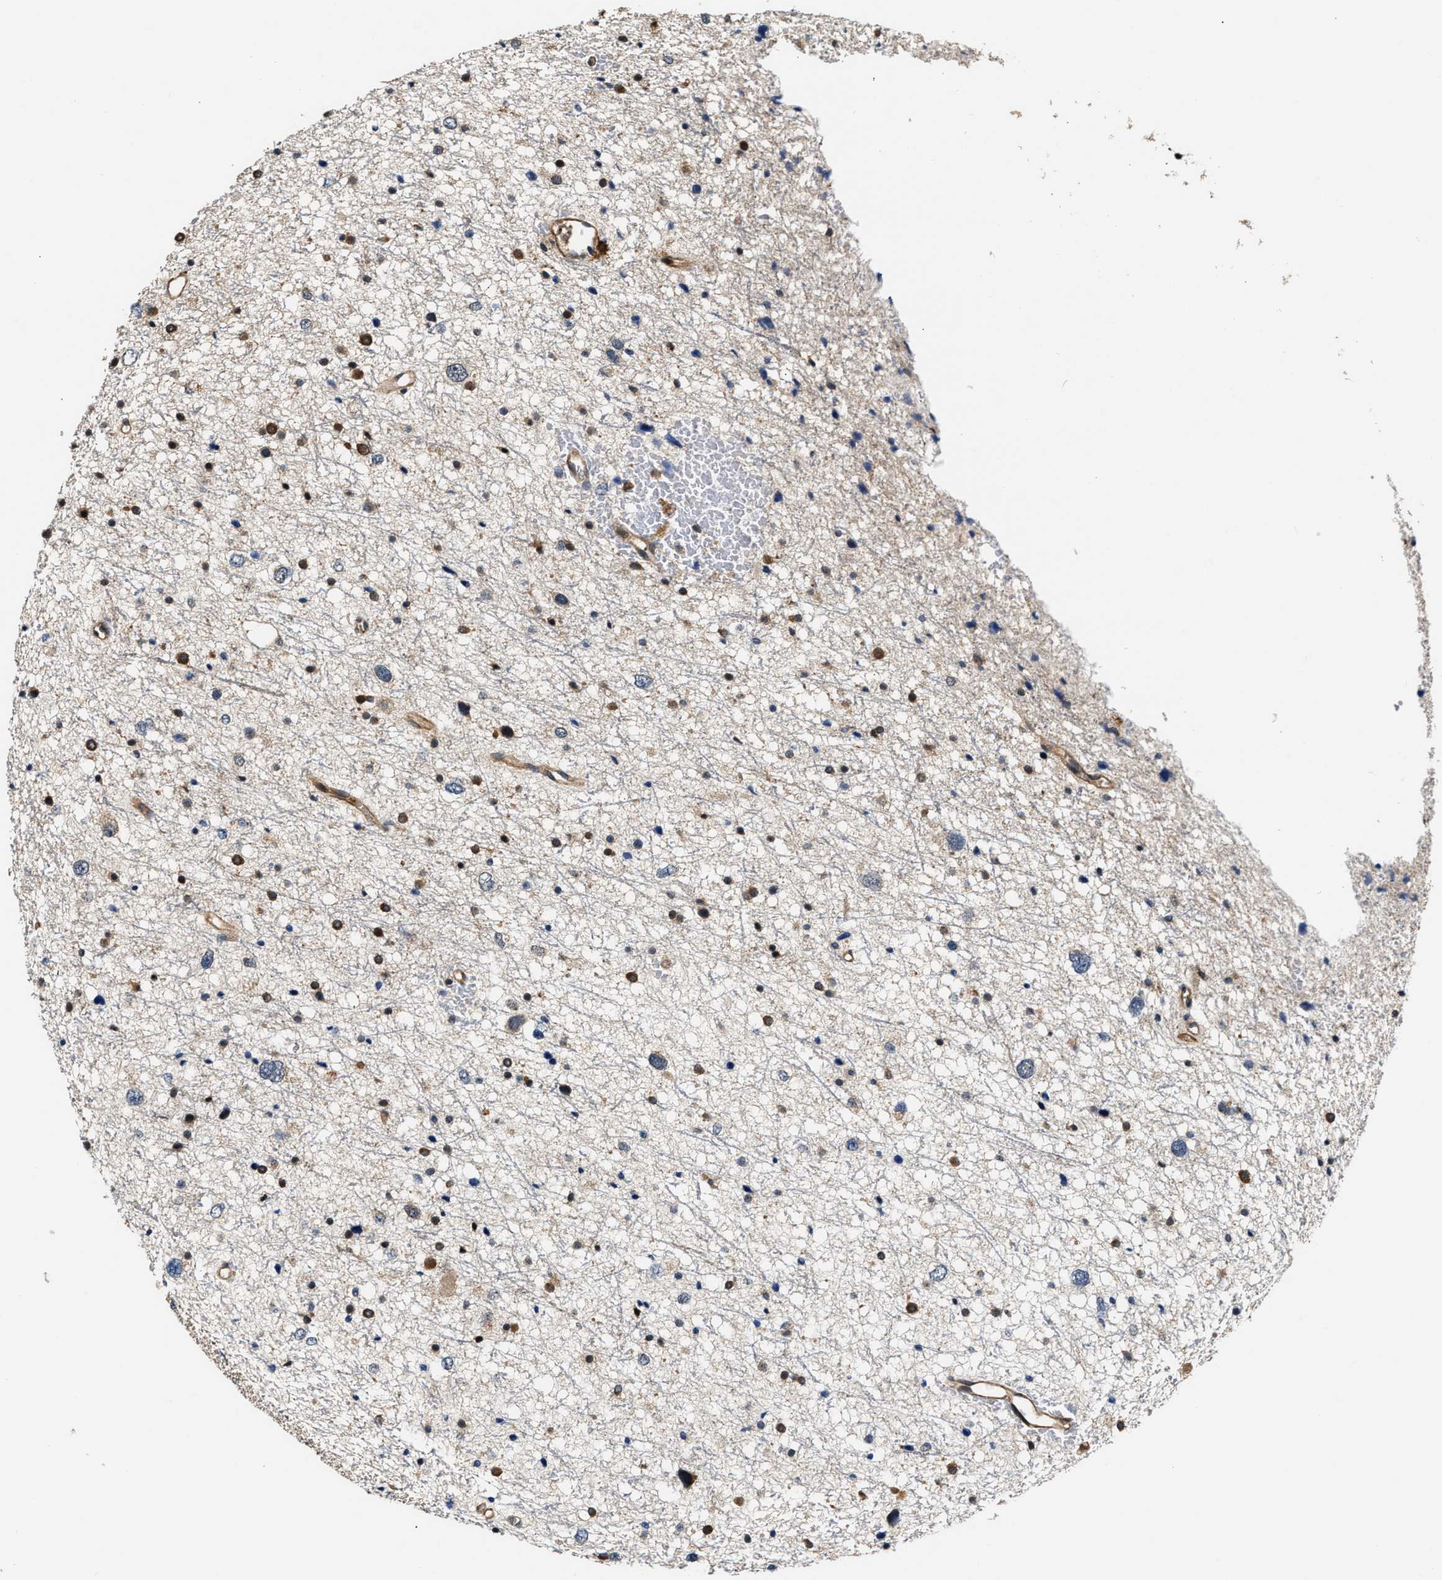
{"staining": {"intensity": "strong", "quantity": "25%-75%", "location": "cytoplasmic/membranous,nuclear"}, "tissue": "glioma", "cell_type": "Tumor cells", "image_type": "cancer", "snomed": [{"axis": "morphology", "description": "Glioma, malignant, Low grade"}, {"axis": "topography", "description": "Brain"}], "caption": "DAB immunohistochemical staining of glioma exhibits strong cytoplasmic/membranous and nuclear protein positivity in about 25%-75% of tumor cells. (DAB (3,3'-diaminobenzidine) = brown stain, brightfield microscopy at high magnification).", "gene": "TUT7", "patient": {"sex": "female", "age": 37}}